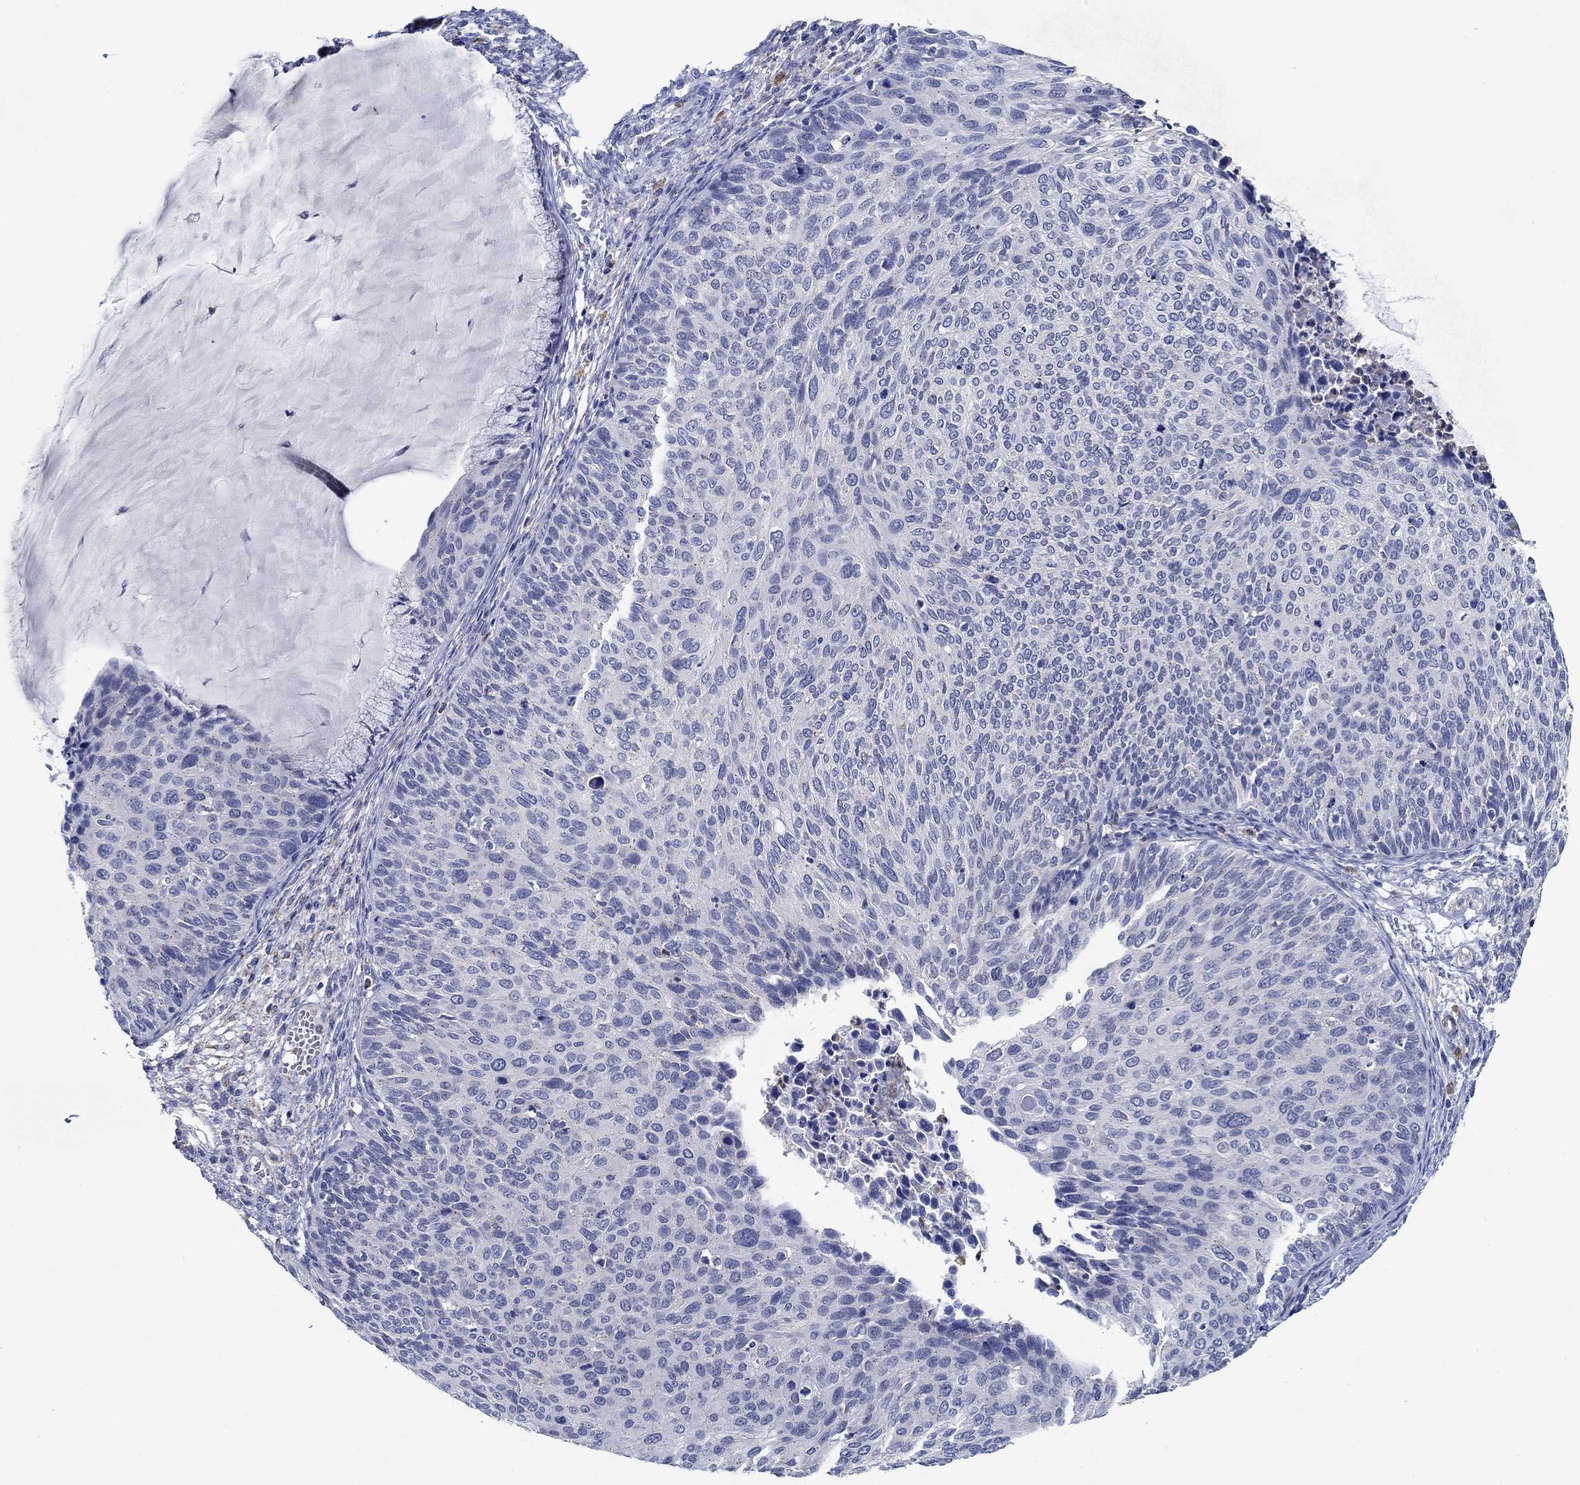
{"staining": {"intensity": "negative", "quantity": "none", "location": "none"}, "tissue": "cervical cancer", "cell_type": "Tumor cells", "image_type": "cancer", "snomed": [{"axis": "morphology", "description": "Squamous cell carcinoma, NOS"}, {"axis": "topography", "description": "Cervix"}], "caption": "Protein analysis of cervical cancer reveals no significant positivity in tumor cells.", "gene": "CPM", "patient": {"sex": "female", "age": 36}}